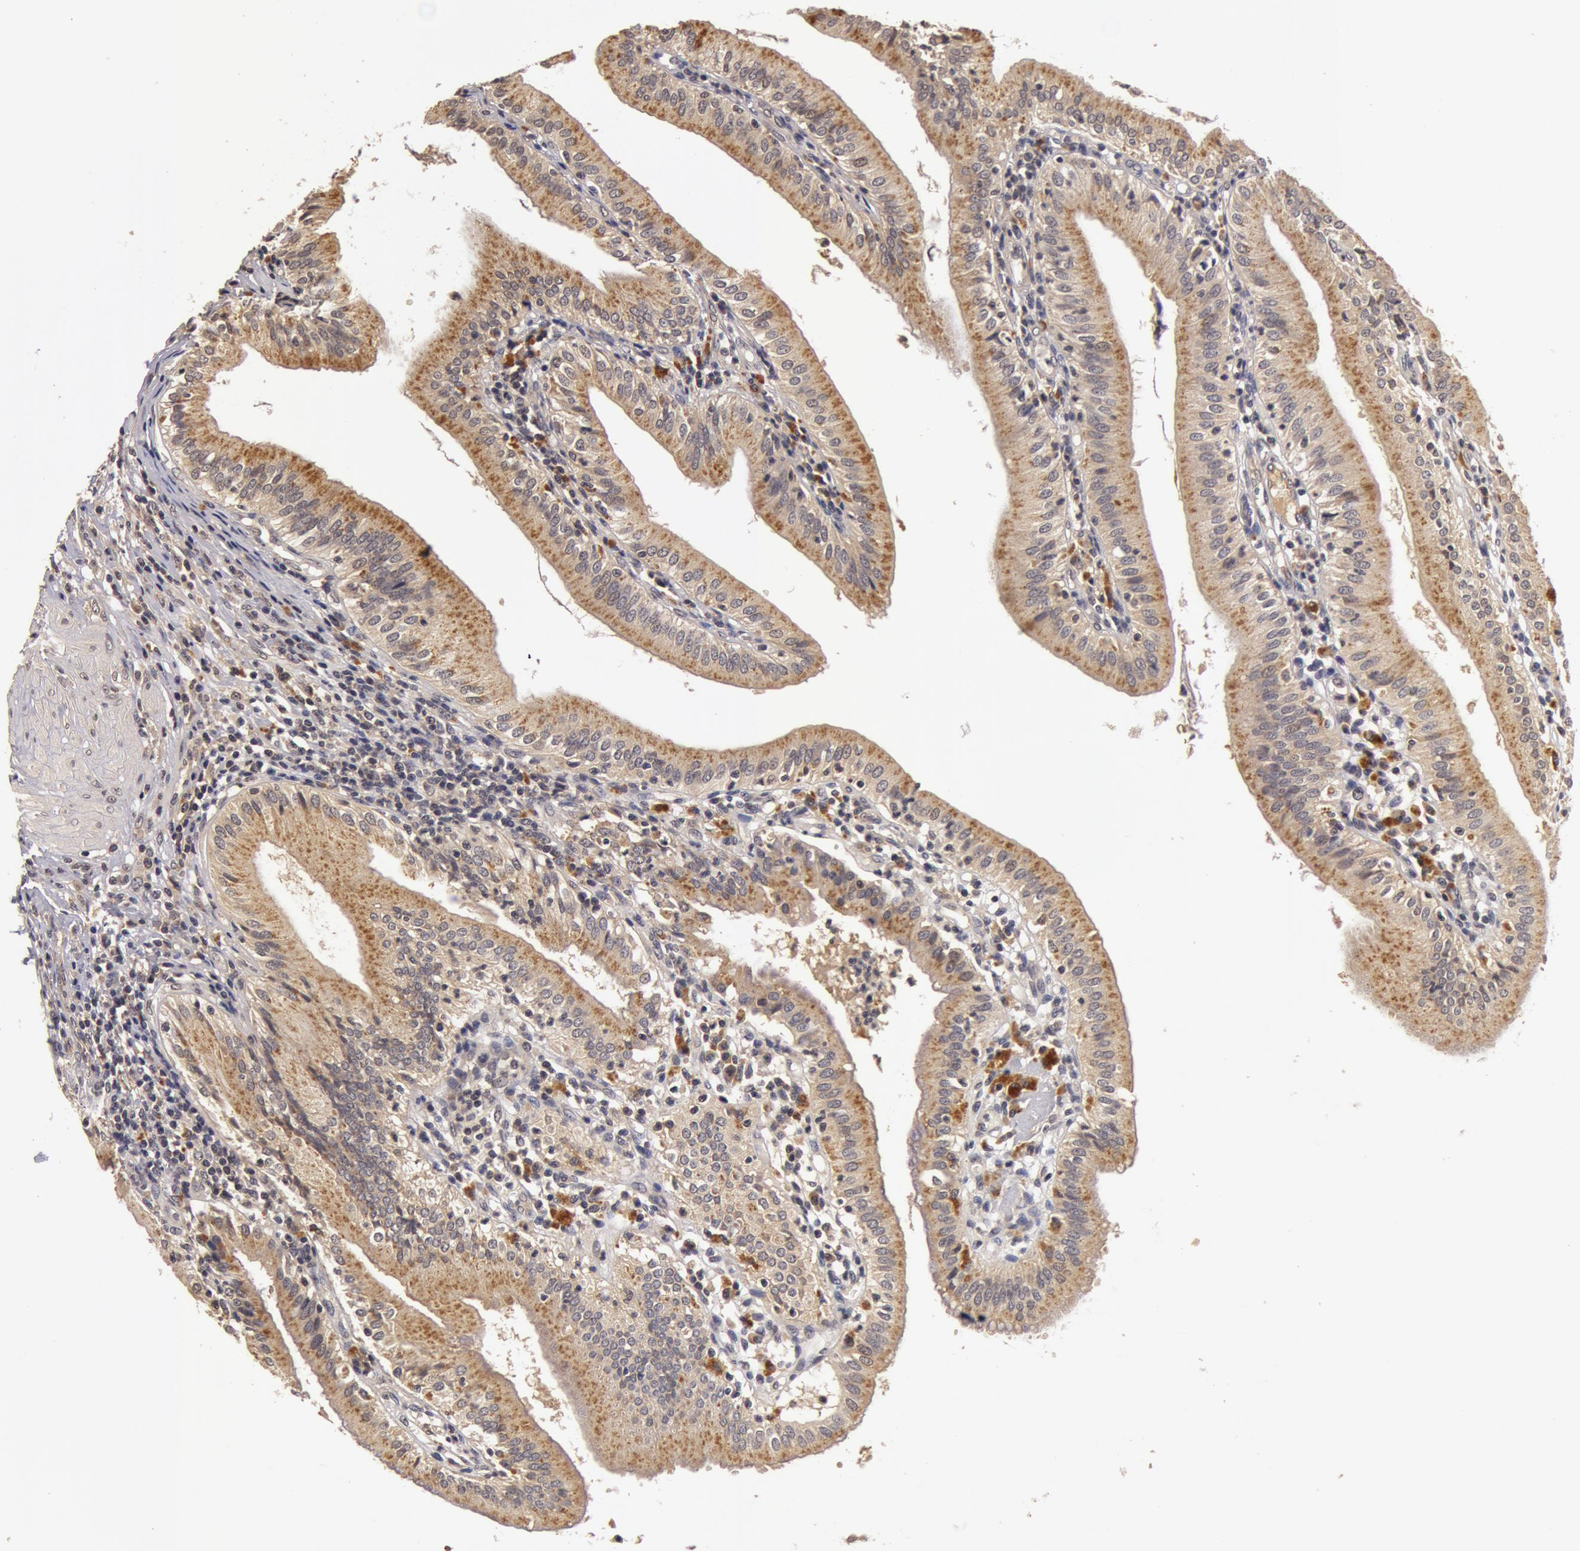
{"staining": {"intensity": "moderate", "quantity": ">75%", "location": "cytoplasmic/membranous"}, "tissue": "gallbladder", "cell_type": "Glandular cells", "image_type": "normal", "snomed": [{"axis": "morphology", "description": "Normal tissue, NOS"}, {"axis": "topography", "description": "Gallbladder"}], "caption": "About >75% of glandular cells in benign human gallbladder reveal moderate cytoplasmic/membranous protein positivity as visualized by brown immunohistochemical staining.", "gene": "BCHE", "patient": {"sex": "male", "age": 58}}